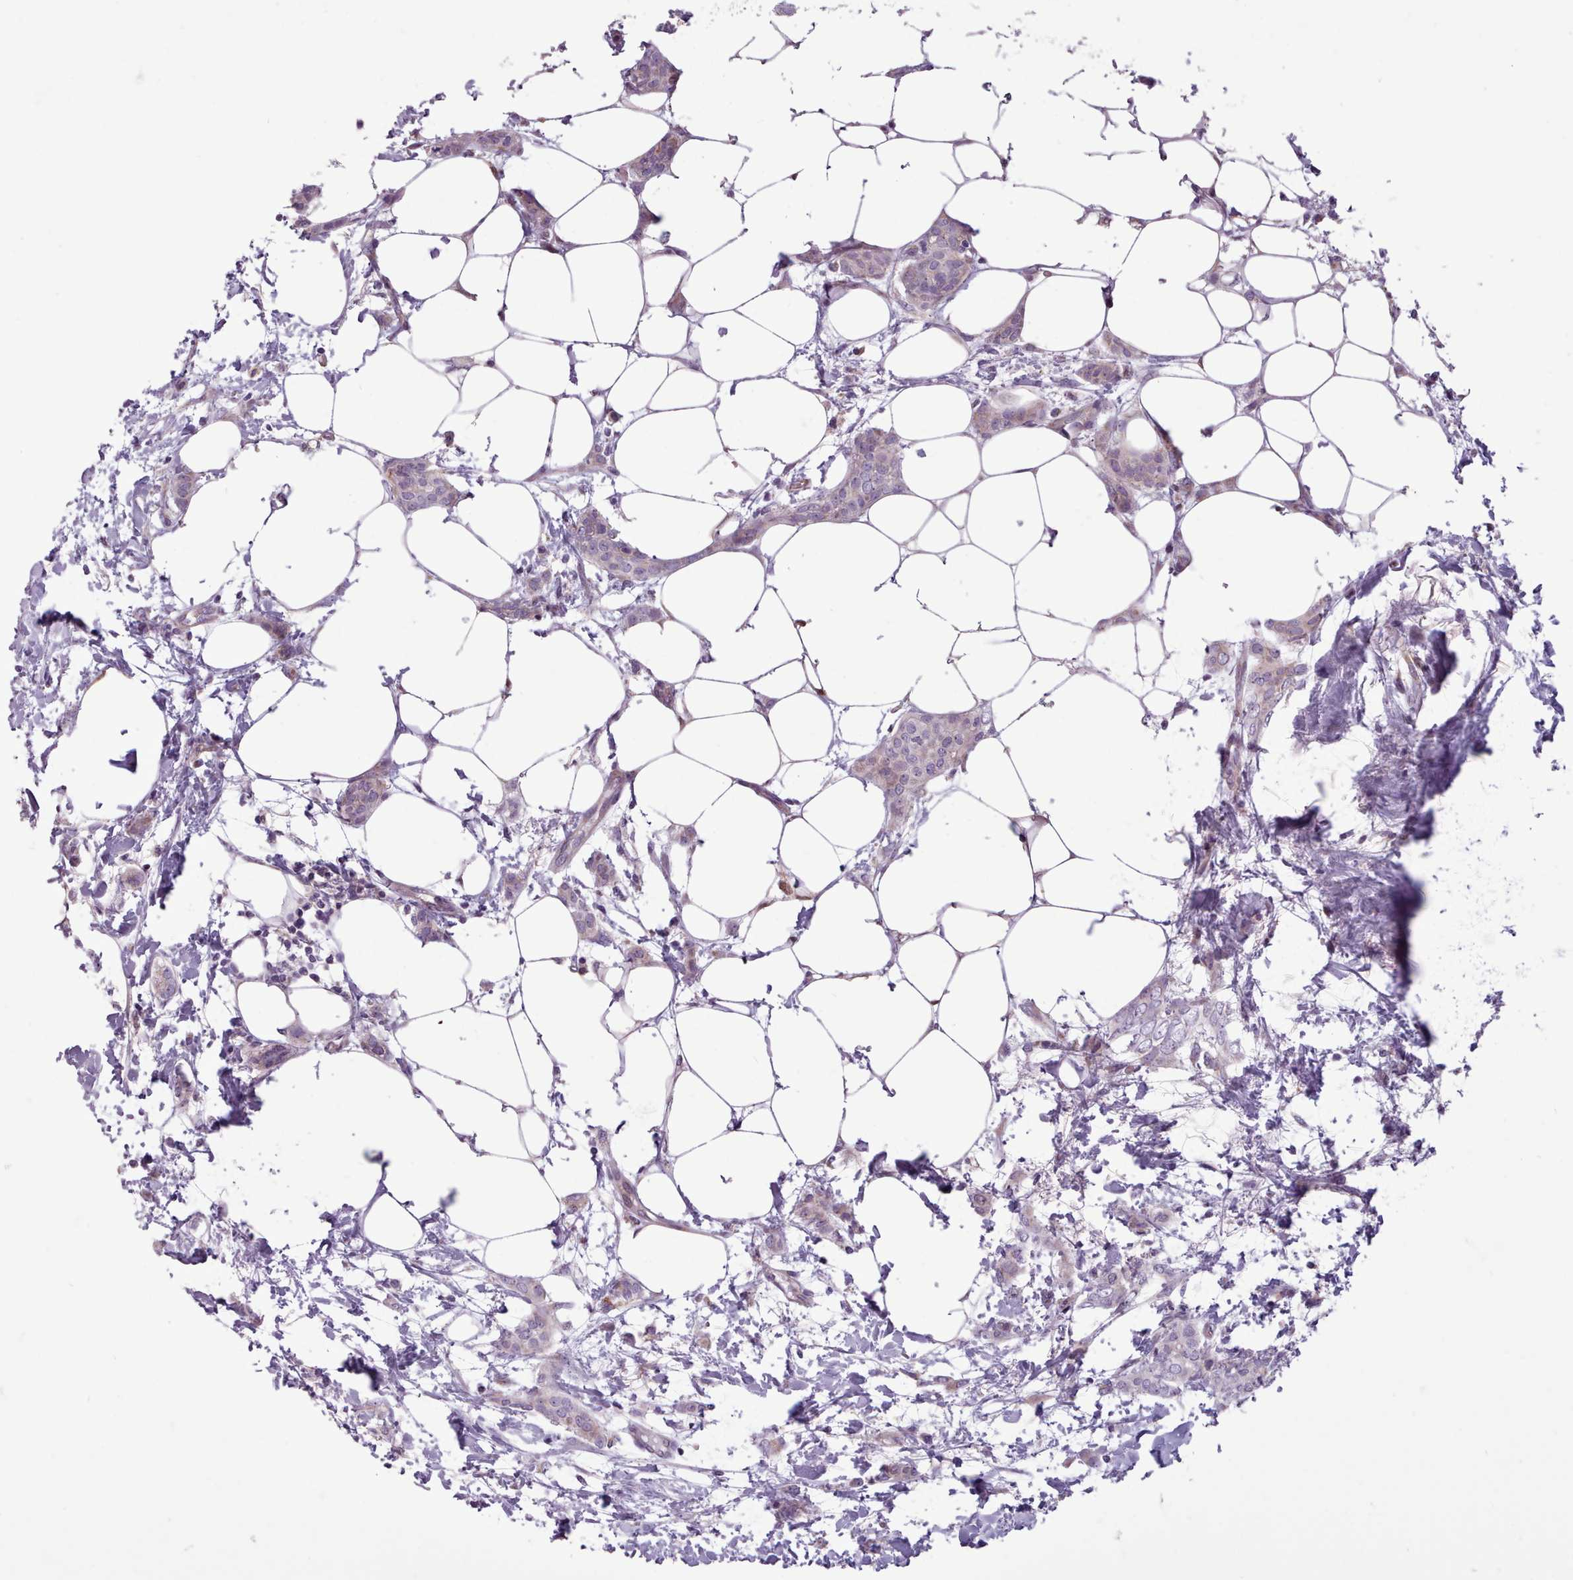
{"staining": {"intensity": "moderate", "quantity": "<25%", "location": "cytoplasmic/membranous"}, "tissue": "breast cancer", "cell_type": "Tumor cells", "image_type": "cancer", "snomed": [{"axis": "morphology", "description": "Duct carcinoma"}, {"axis": "topography", "description": "Breast"}], "caption": "Breast cancer stained with DAB (3,3'-diaminobenzidine) IHC reveals low levels of moderate cytoplasmic/membranous staining in approximately <25% of tumor cells.", "gene": "SLURP1", "patient": {"sex": "female", "age": 72}}